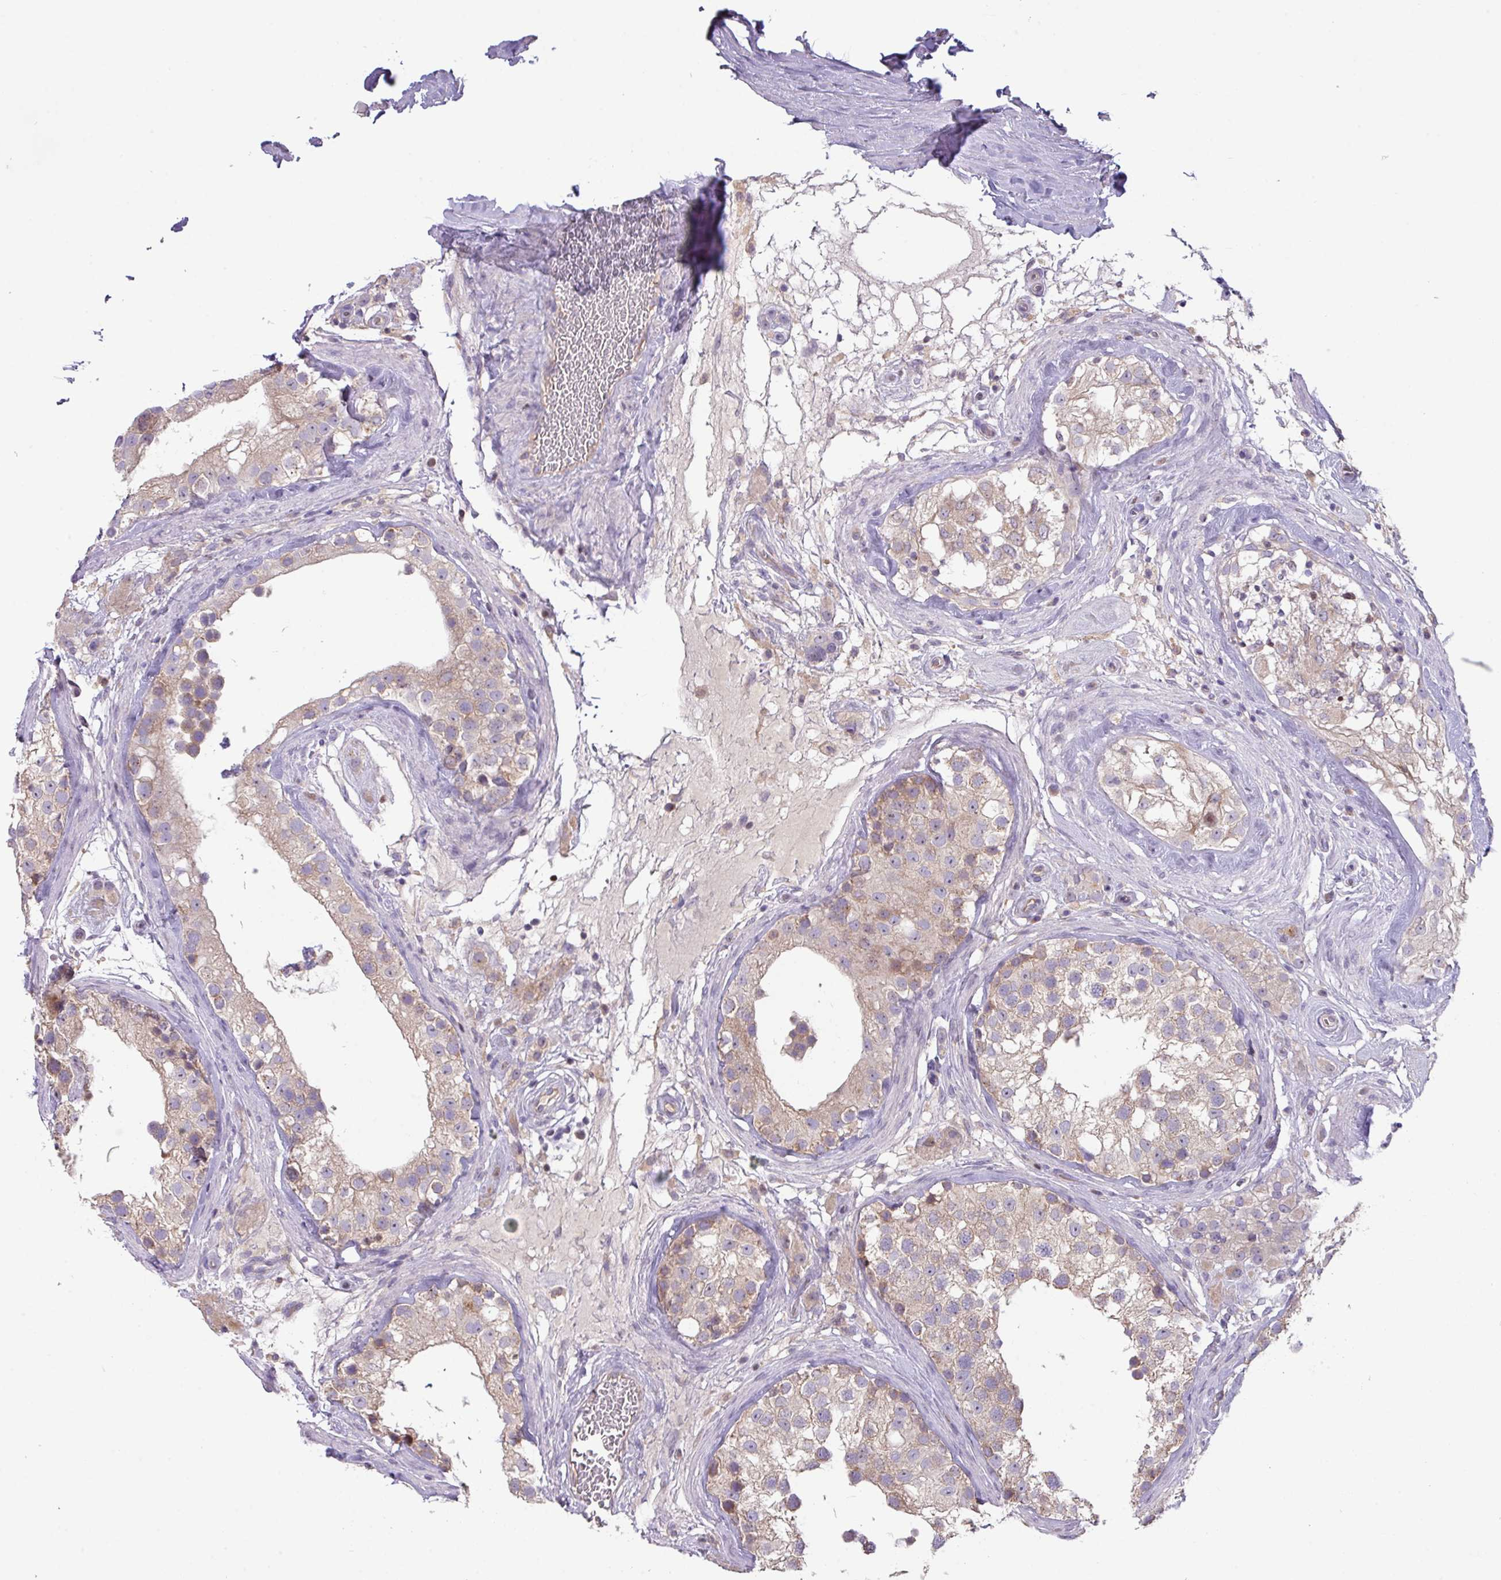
{"staining": {"intensity": "weak", "quantity": "25%-75%", "location": "cytoplasmic/membranous"}, "tissue": "testis", "cell_type": "Cells in seminiferous ducts", "image_type": "normal", "snomed": [{"axis": "morphology", "description": "Normal tissue, NOS"}, {"axis": "topography", "description": "Testis"}], "caption": "Weak cytoplasmic/membranous staining for a protein is seen in about 25%-75% of cells in seminiferous ducts of benign testis using immunohistochemistry (IHC).", "gene": "ZNF394", "patient": {"sex": "male", "age": 46}}